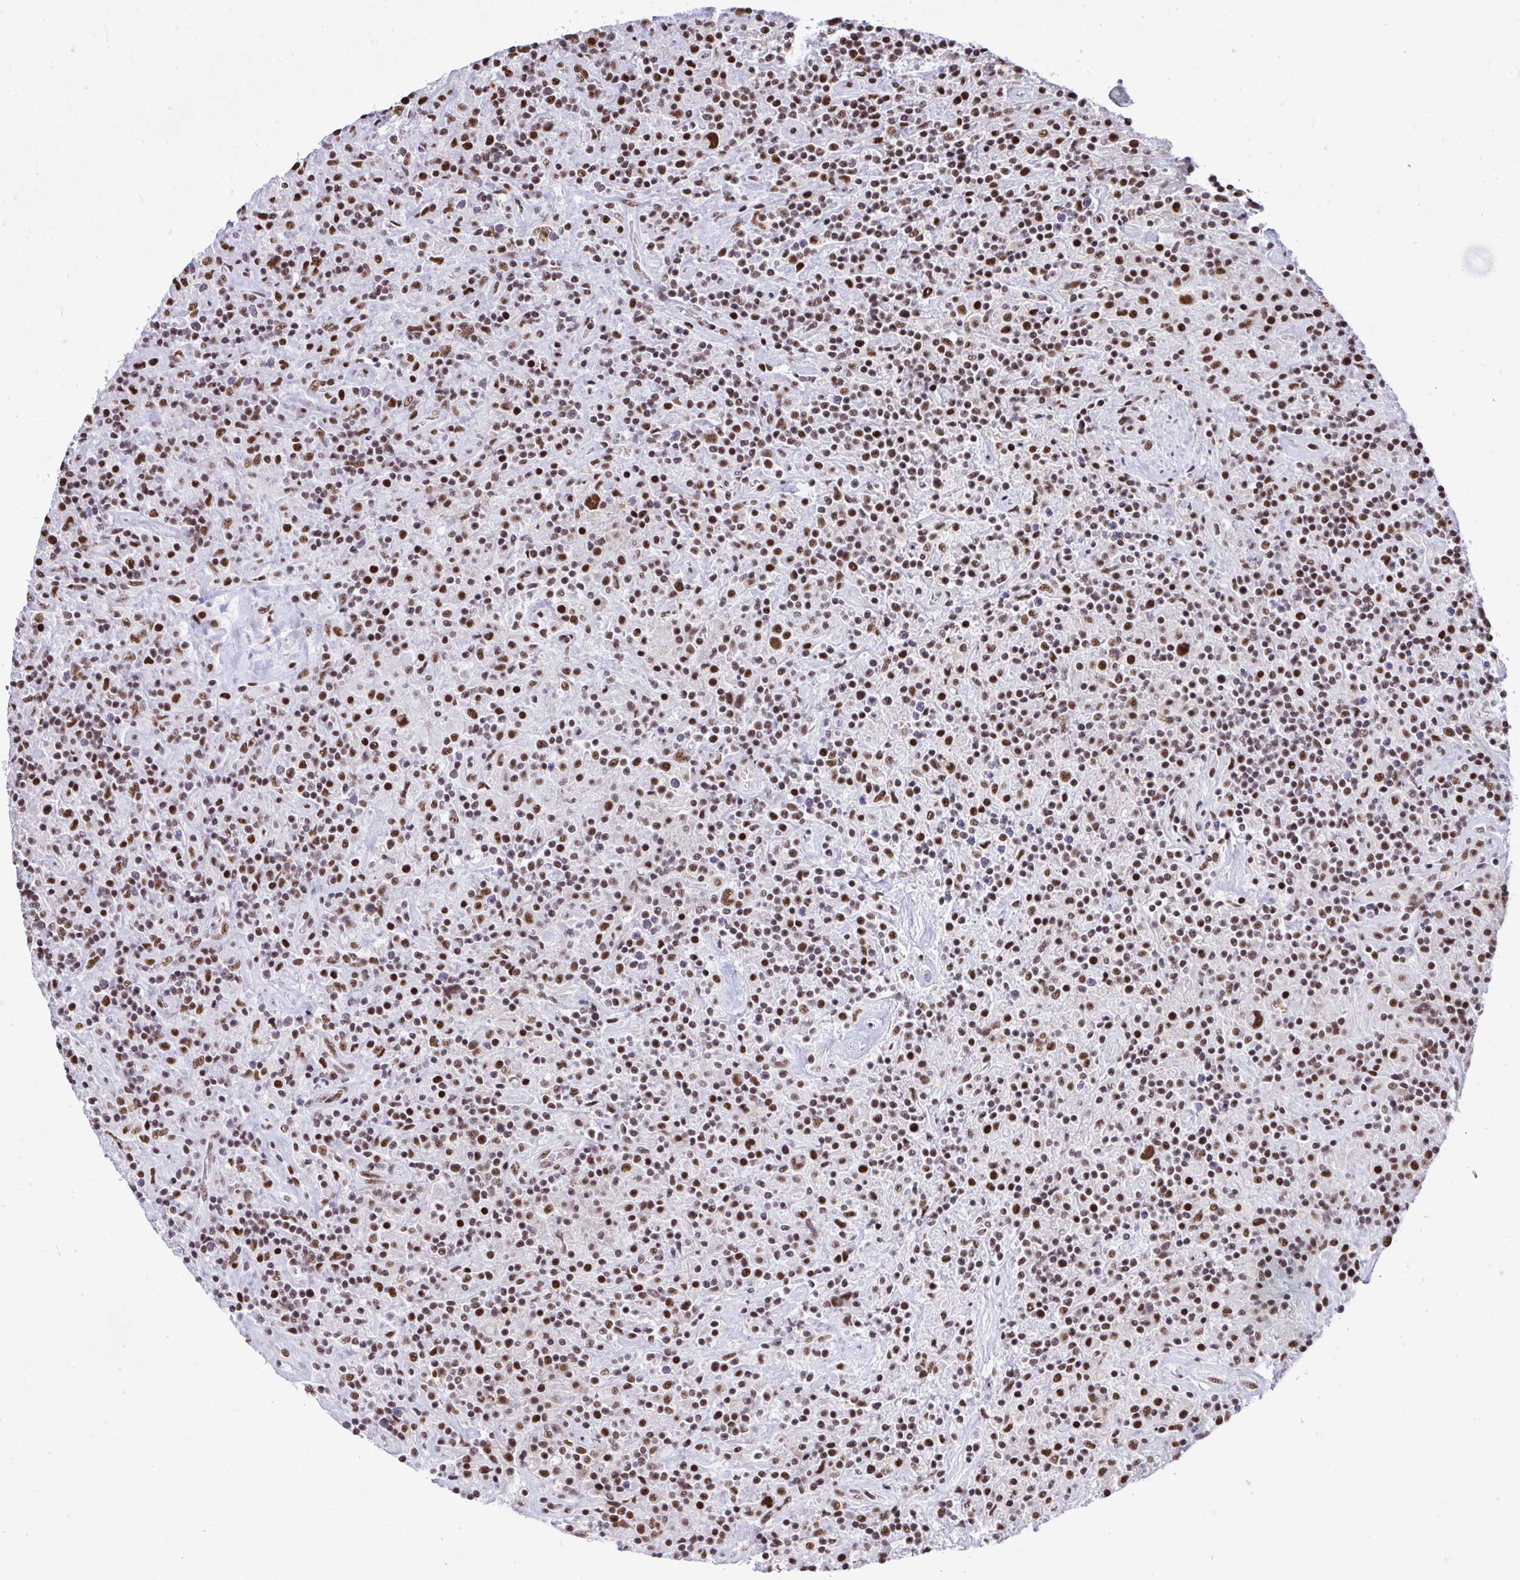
{"staining": {"intensity": "moderate", "quantity": ">75%", "location": "nuclear"}, "tissue": "lymphoma", "cell_type": "Tumor cells", "image_type": "cancer", "snomed": [{"axis": "morphology", "description": "Hodgkin's disease, NOS"}, {"axis": "topography", "description": "Lymph node"}], "caption": "Protein expression analysis of lymphoma shows moderate nuclear staining in approximately >75% of tumor cells.", "gene": "PRPF19", "patient": {"sex": "male", "age": 70}}